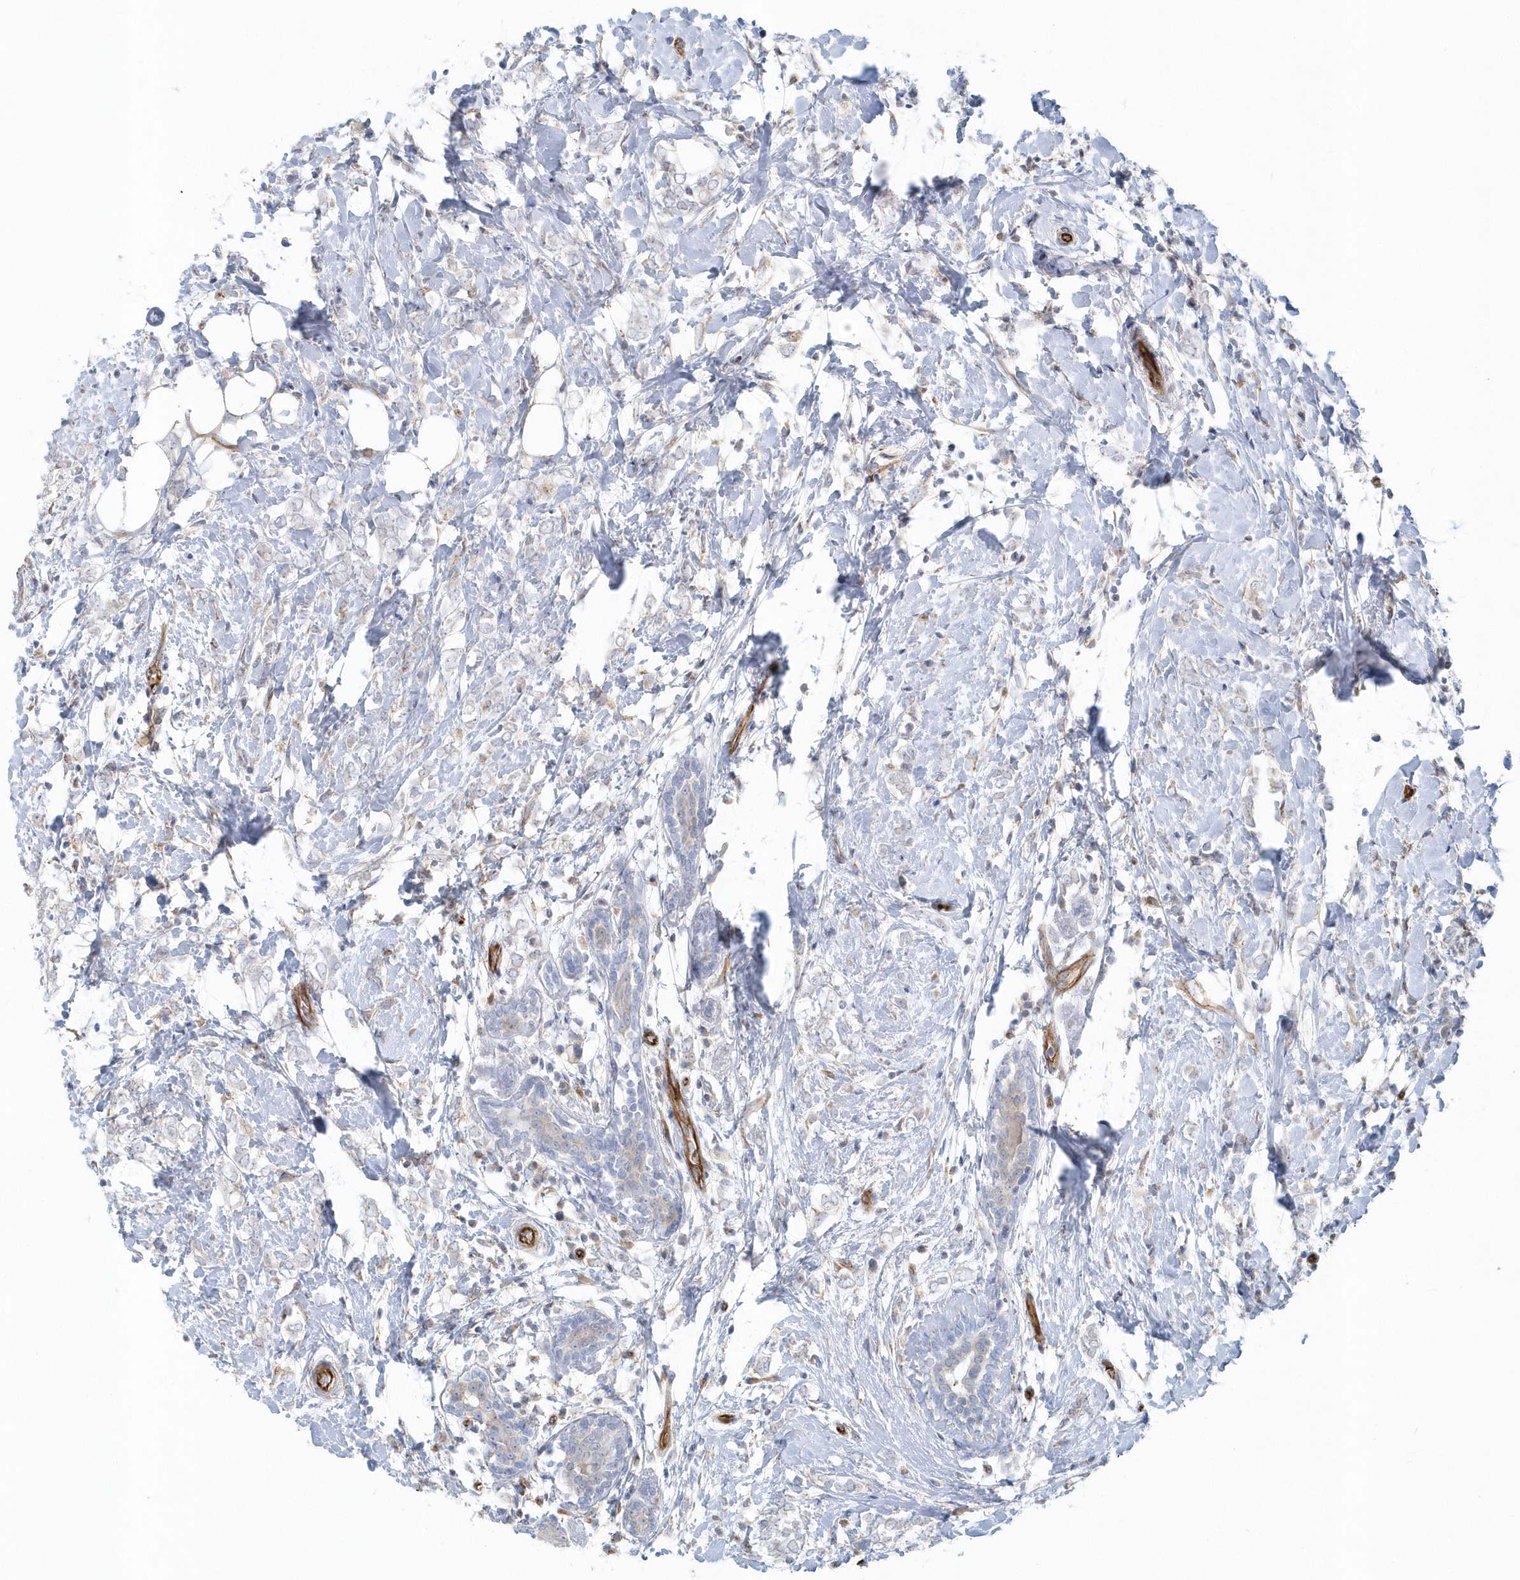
{"staining": {"intensity": "negative", "quantity": "none", "location": "none"}, "tissue": "breast cancer", "cell_type": "Tumor cells", "image_type": "cancer", "snomed": [{"axis": "morphology", "description": "Normal tissue, NOS"}, {"axis": "morphology", "description": "Lobular carcinoma"}, {"axis": "topography", "description": "Breast"}], "caption": "Tumor cells are negative for brown protein staining in lobular carcinoma (breast).", "gene": "GPR152", "patient": {"sex": "female", "age": 47}}